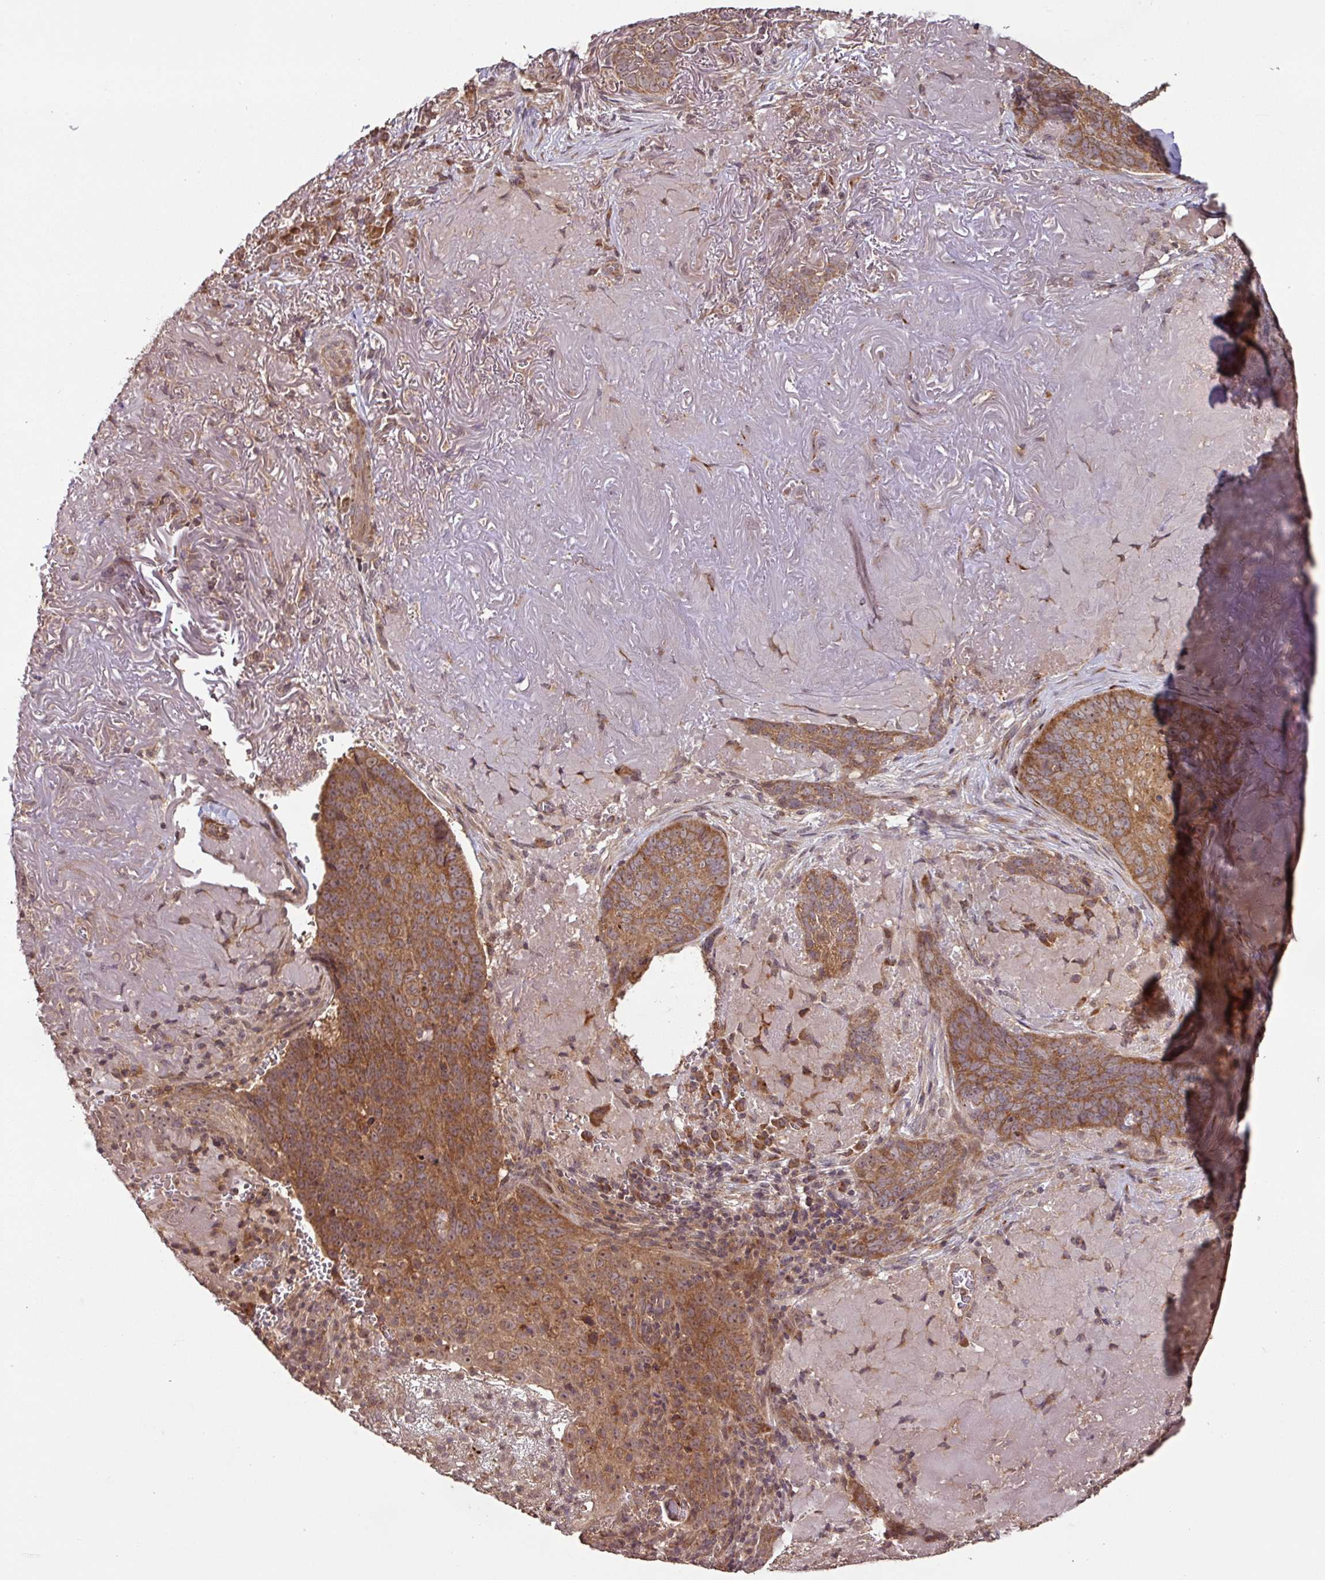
{"staining": {"intensity": "moderate", "quantity": ">75%", "location": "cytoplasmic/membranous"}, "tissue": "skin cancer", "cell_type": "Tumor cells", "image_type": "cancer", "snomed": [{"axis": "morphology", "description": "Basal cell carcinoma"}, {"axis": "topography", "description": "Skin"}, {"axis": "topography", "description": "Skin of face"}], "caption": "Immunohistochemistry (DAB) staining of human basal cell carcinoma (skin) exhibits moderate cytoplasmic/membranous protein positivity in approximately >75% of tumor cells.", "gene": "MRRF", "patient": {"sex": "female", "age": 95}}